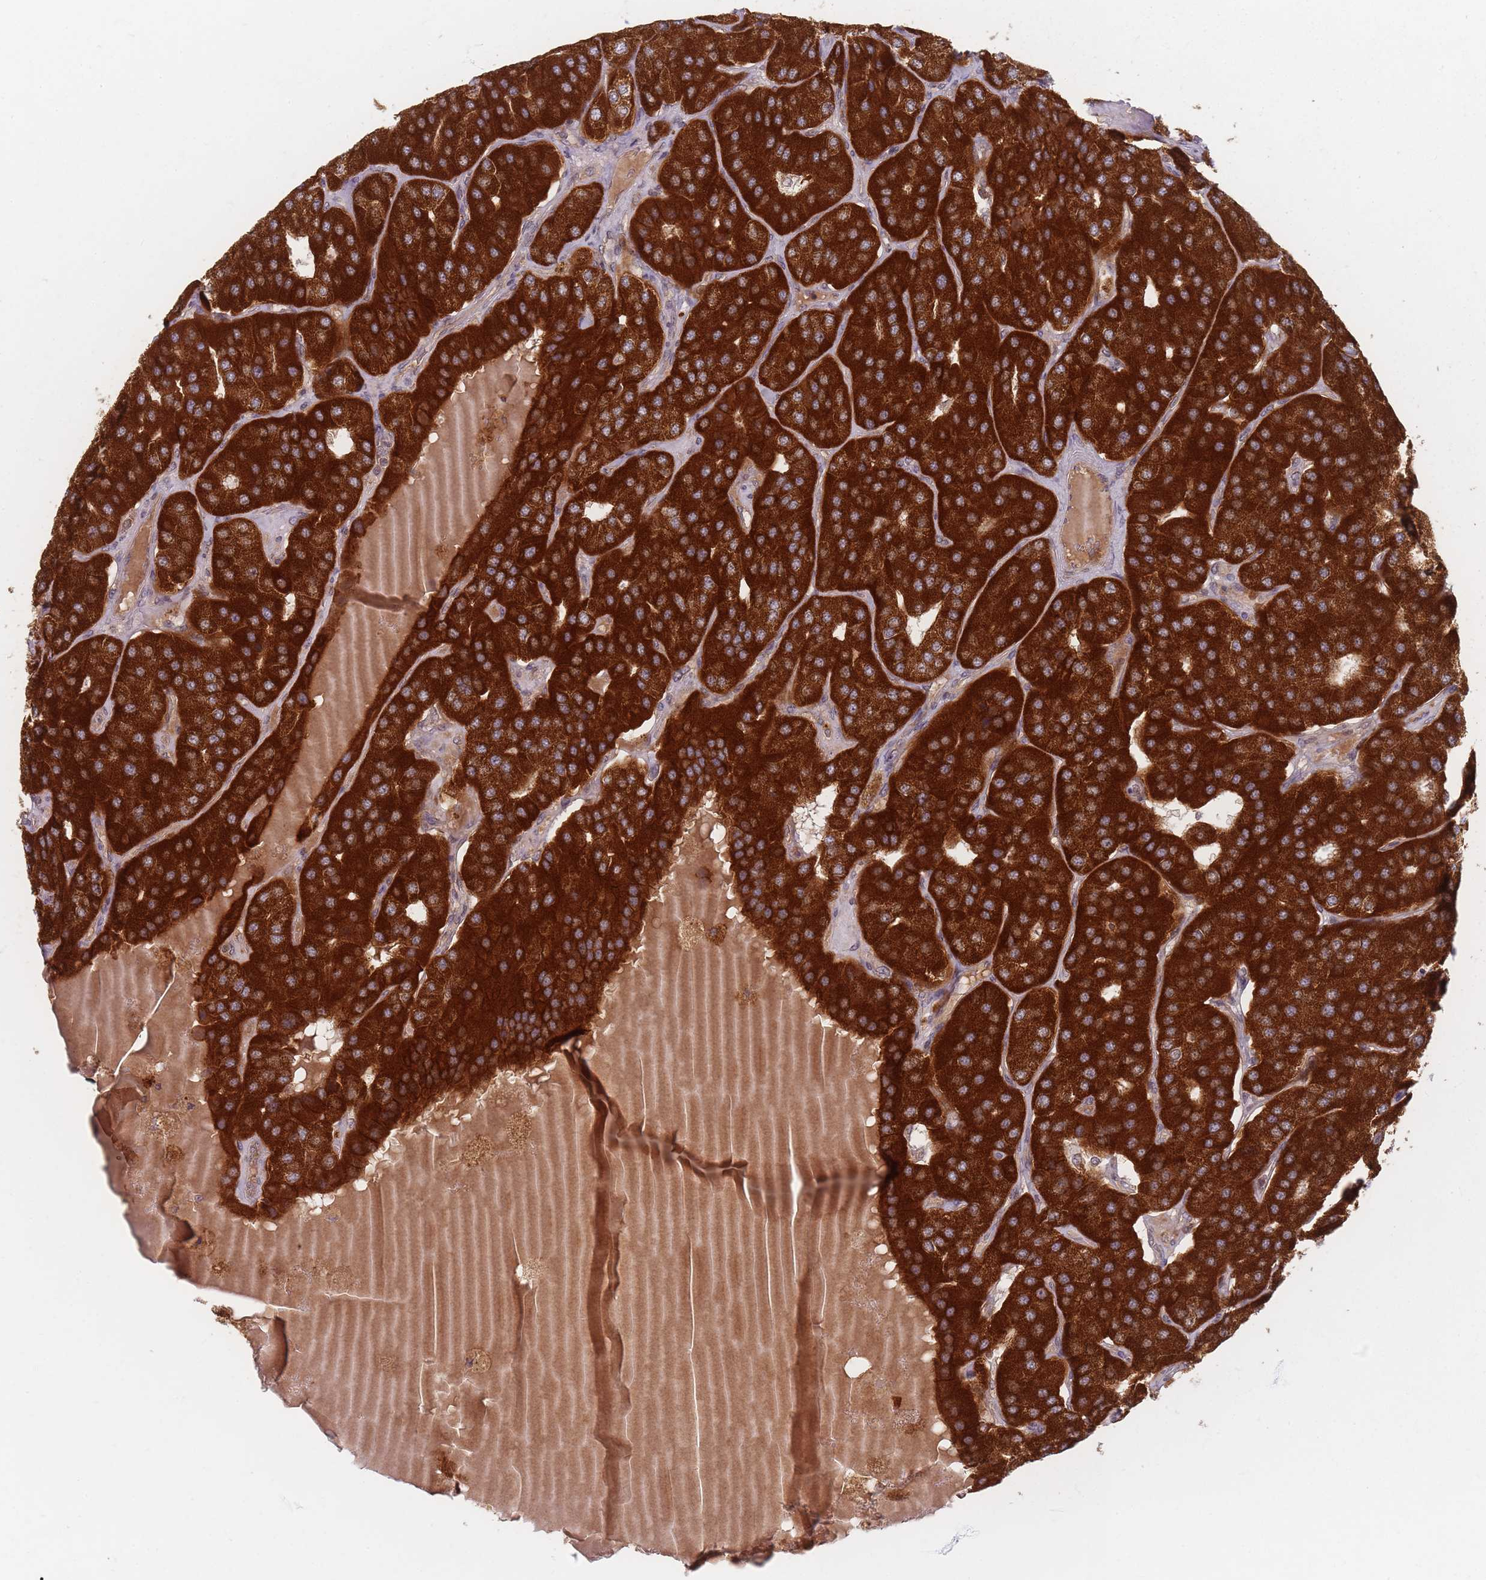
{"staining": {"intensity": "strong", "quantity": ">75%", "location": "cytoplasmic/membranous"}, "tissue": "parathyroid gland", "cell_type": "Glandular cells", "image_type": "normal", "snomed": [{"axis": "morphology", "description": "Normal tissue, NOS"}, {"axis": "morphology", "description": "Adenoma, NOS"}, {"axis": "topography", "description": "Parathyroid gland"}], "caption": "Protein staining of normal parathyroid gland shows strong cytoplasmic/membranous staining in about >75% of glandular cells. Nuclei are stained in blue.", "gene": "RADX", "patient": {"sex": "female", "age": 86}}